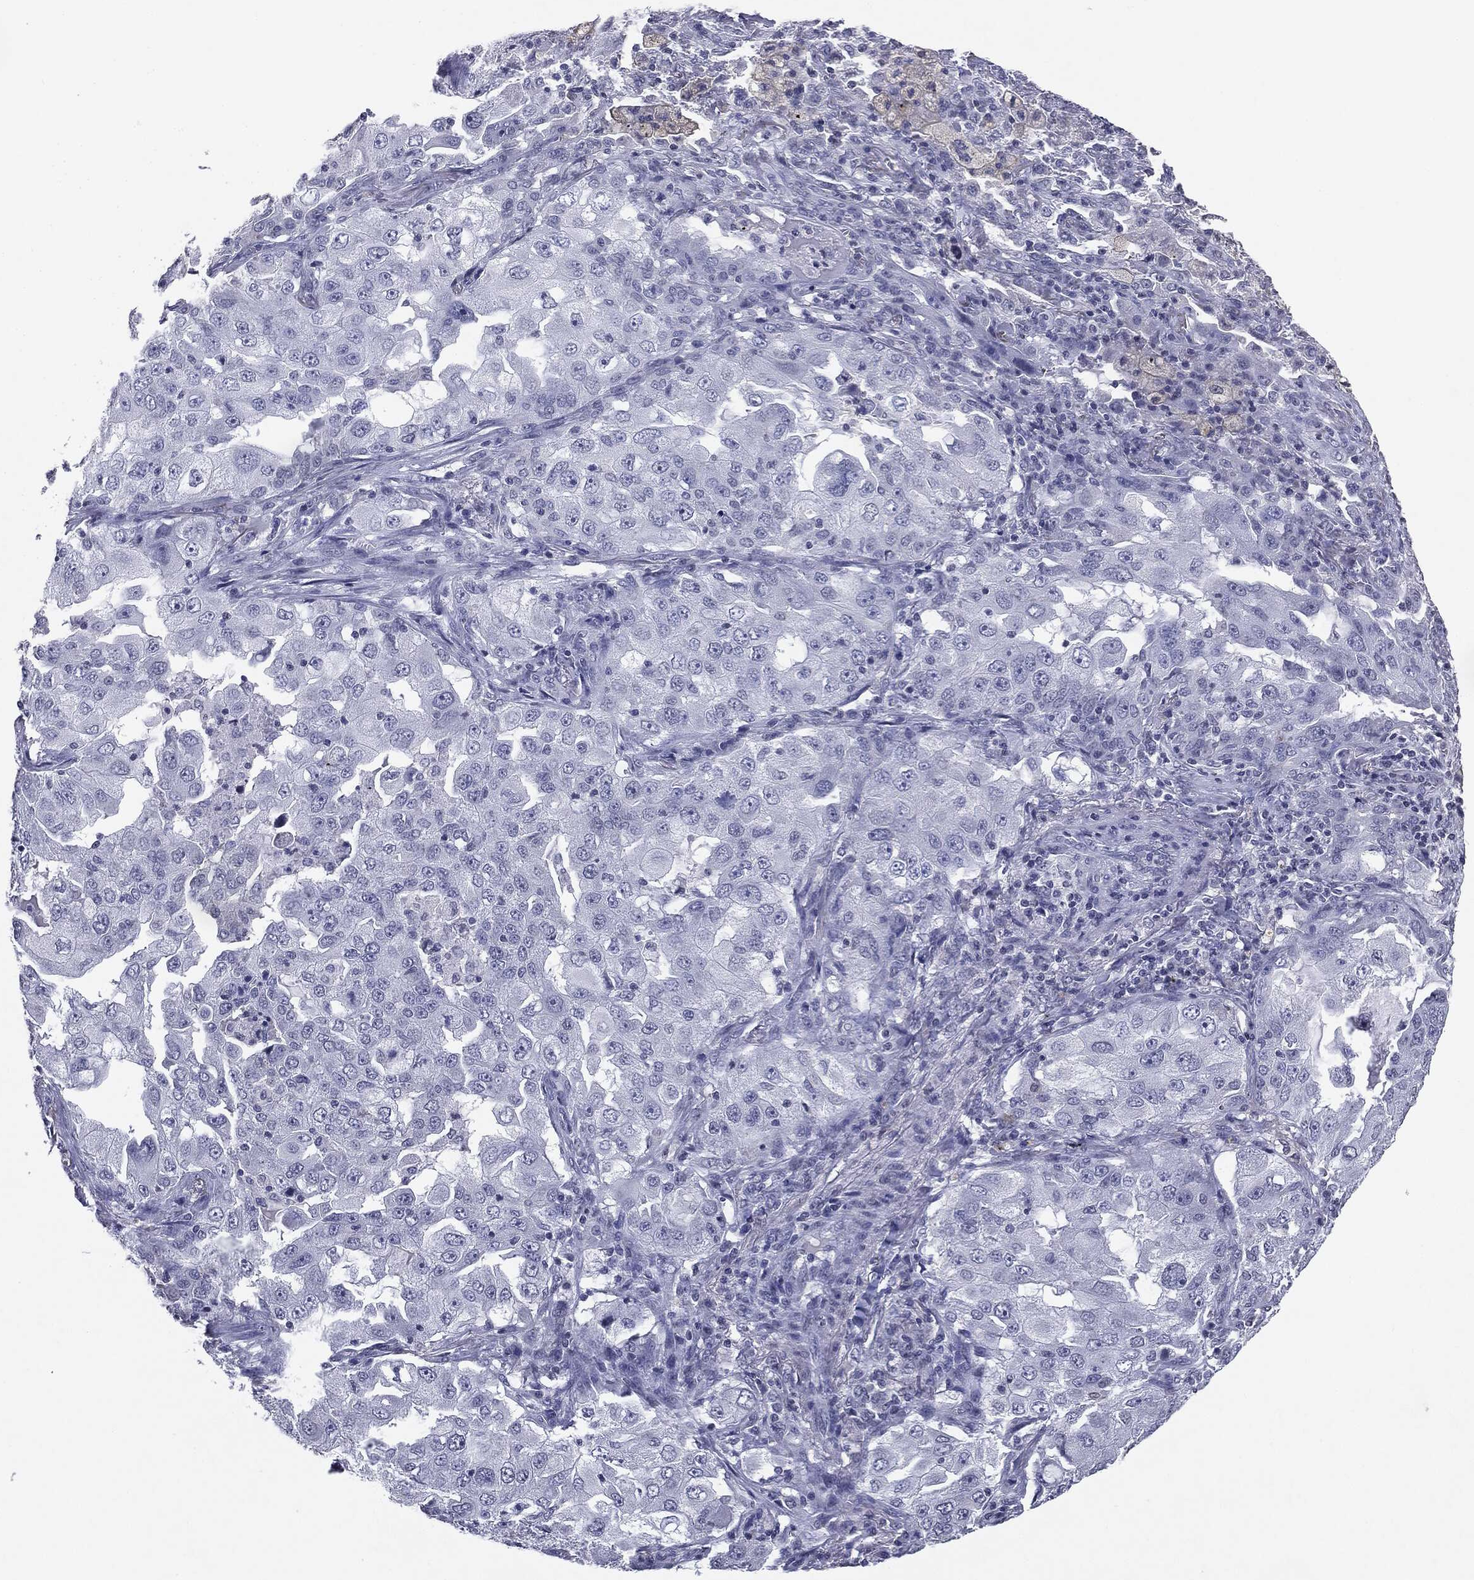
{"staining": {"intensity": "negative", "quantity": "none", "location": "none"}, "tissue": "lung cancer", "cell_type": "Tumor cells", "image_type": "cancer", "snomed": [{"axis": "morphology", "description": "Adenocarcinoma, NOS"}, {"axis": "topography", "description": "Lung"}], "caption": "The micrograph shows no significant expression in tumor cells of lung cancer (adenocarcinoma). (Brightfield microscopy of DAB (3,3'-diaminobenzidine) IHC at high magnification).", "gene": "SERPINB4", "patient": {"sex": "female", "age": 61}}